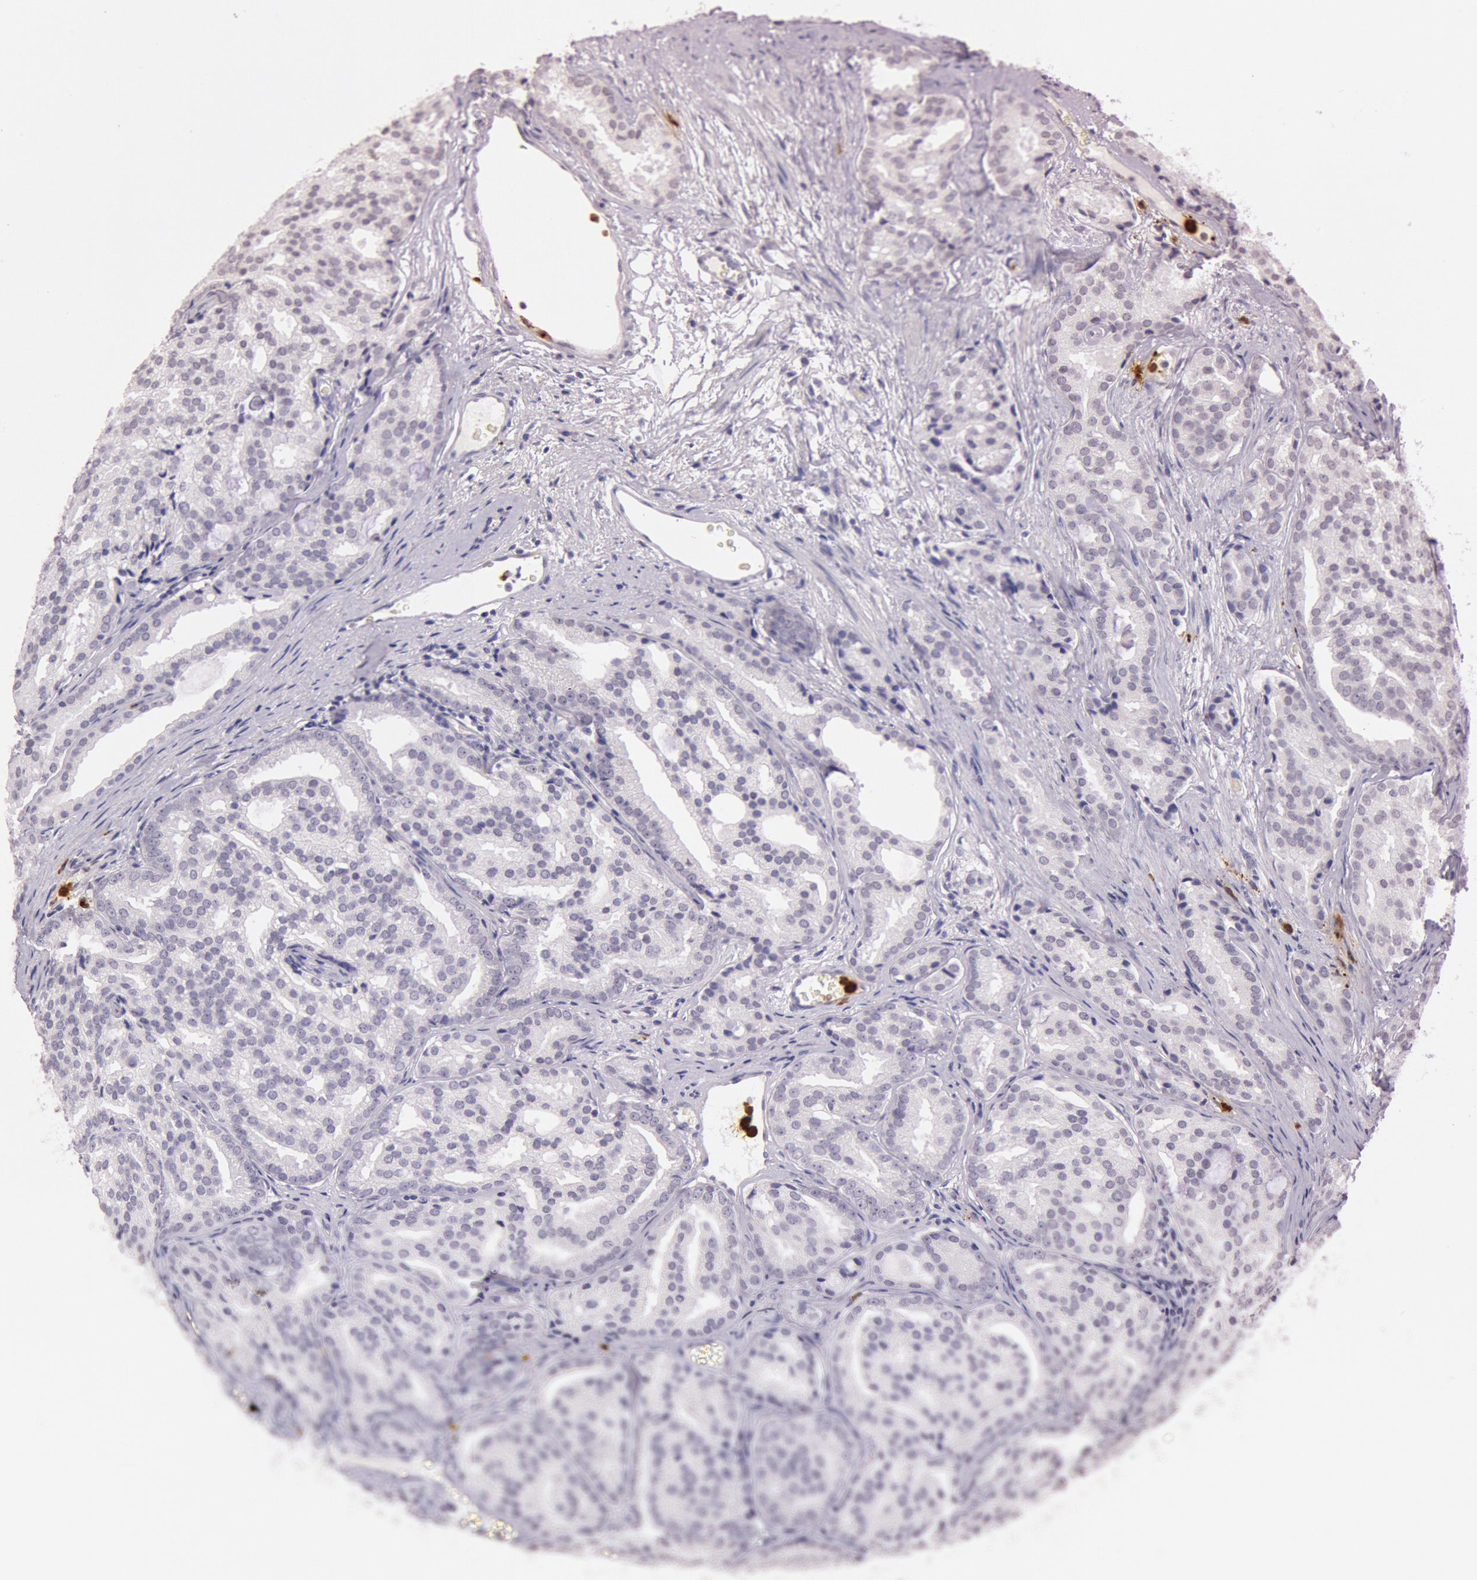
{"staining": {"intensity": "negative", "quantity": "none", "location": "none"}, "tissue": "prostate cancer", "cell_type": "Tumor cells", "image_type": "cancer", "snomed": [{"axis": "morphology", "description": "Adenocarcinoma, High grade"}, {"axis": "topography", "description": "Prostate"}], "caption": "Prostate adenocarcinoma (high-grade) was stained to show a protein in brown. There is no significant staining in tumor cells.", "gene": "KDM6A", "patient": {"sex": "male", "age": 64}}